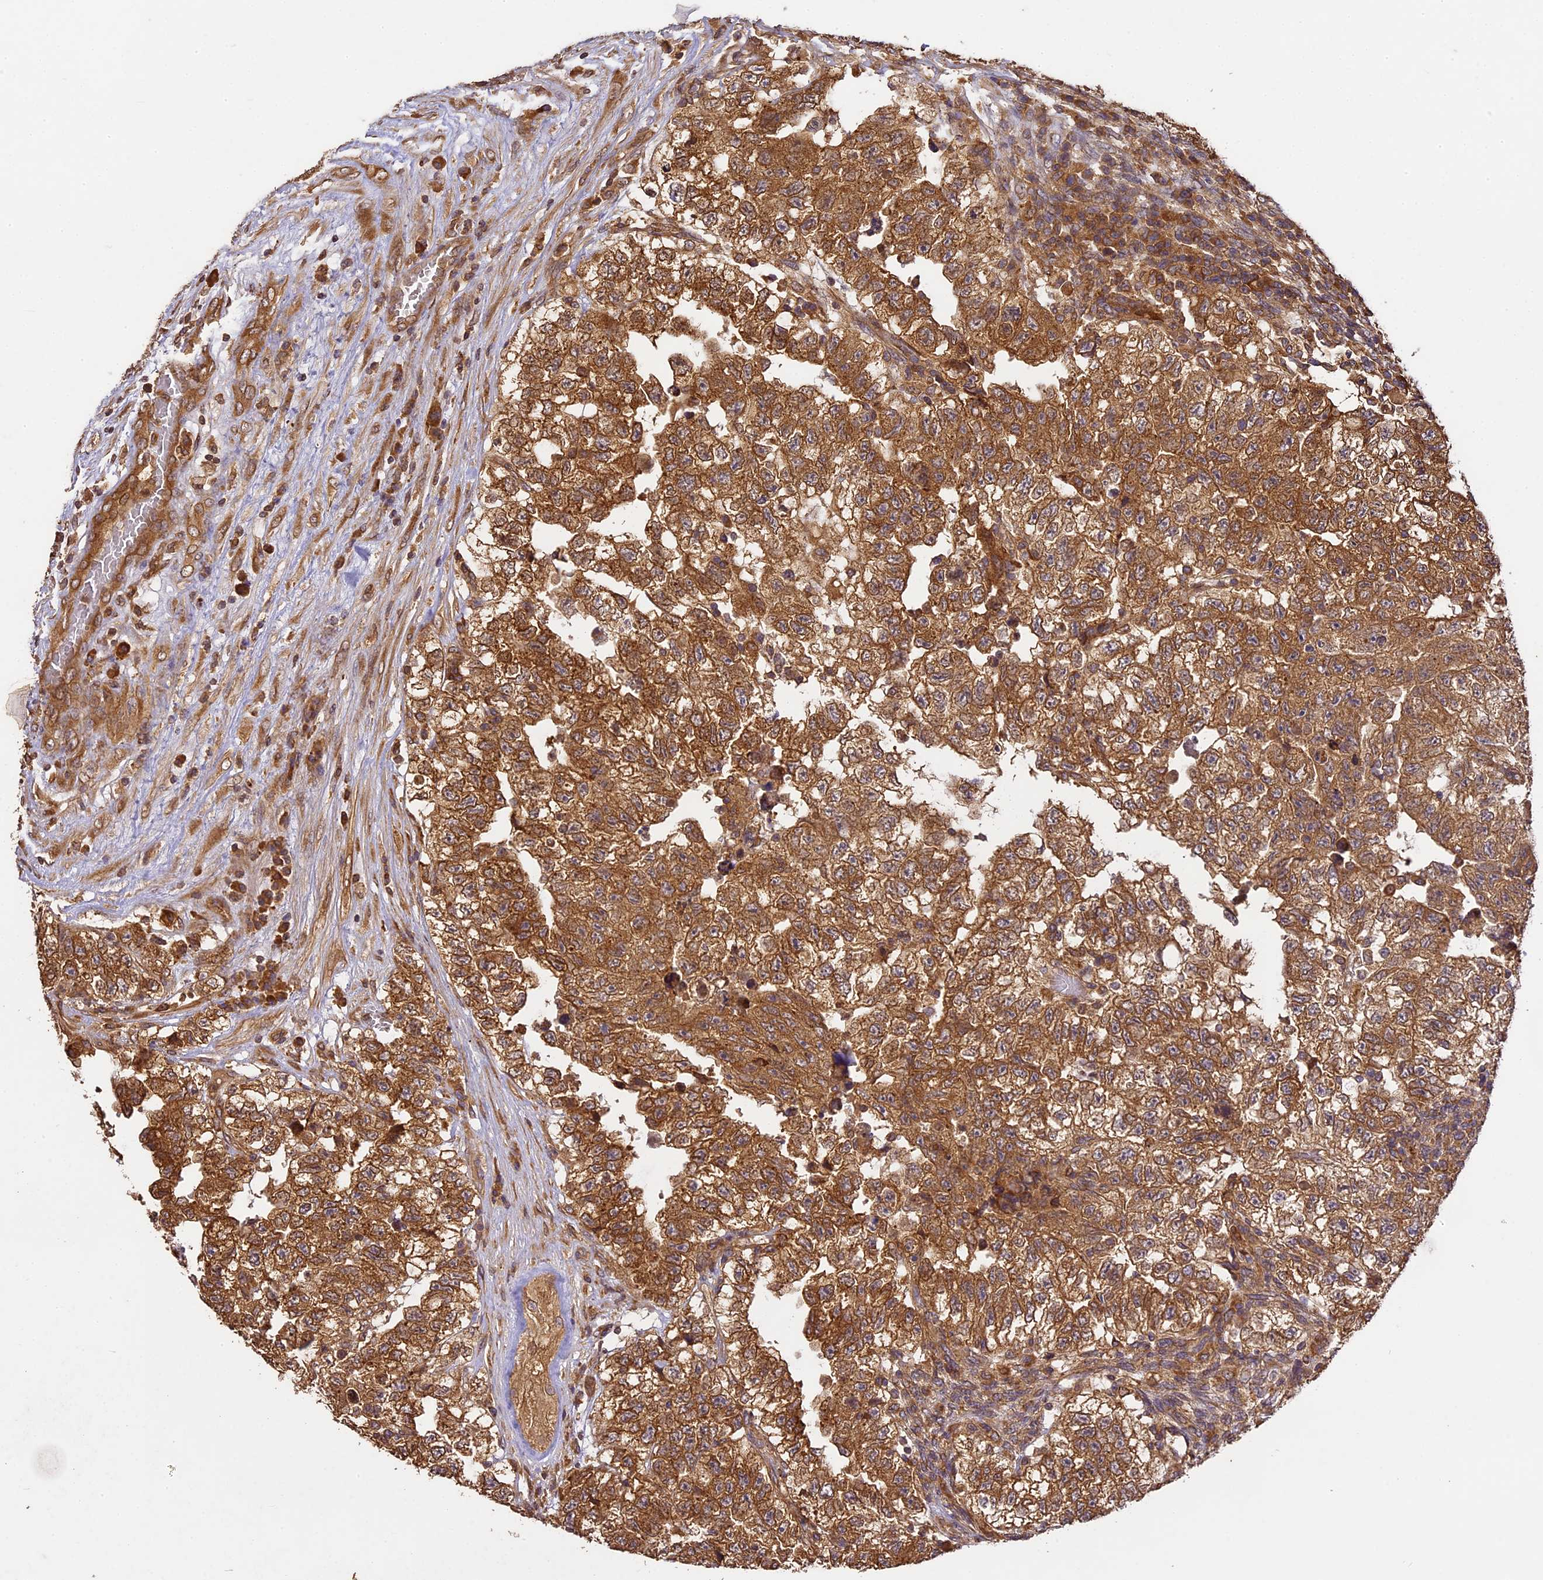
{"staining": {"intensity": "moderate", "quantity": ">75%", "location": "cytoplasmic/membranous"}, "tissue": "testis cancer", "cell_type": "Tumor cells", "image_type": "cancer", "snomed": [{"axis": "morphology", "description": "Carcinoma, Embryonal, NOS"}, {"axis": "topography", "description": "Testis"}], "caption": "Protein staining demonstrates moderate cytoplasmic/membranous positivity in about >75% of tumor cells in testis cancer.", "gene": "BRAP", "patient": {"sex": "male", "age": 36}}